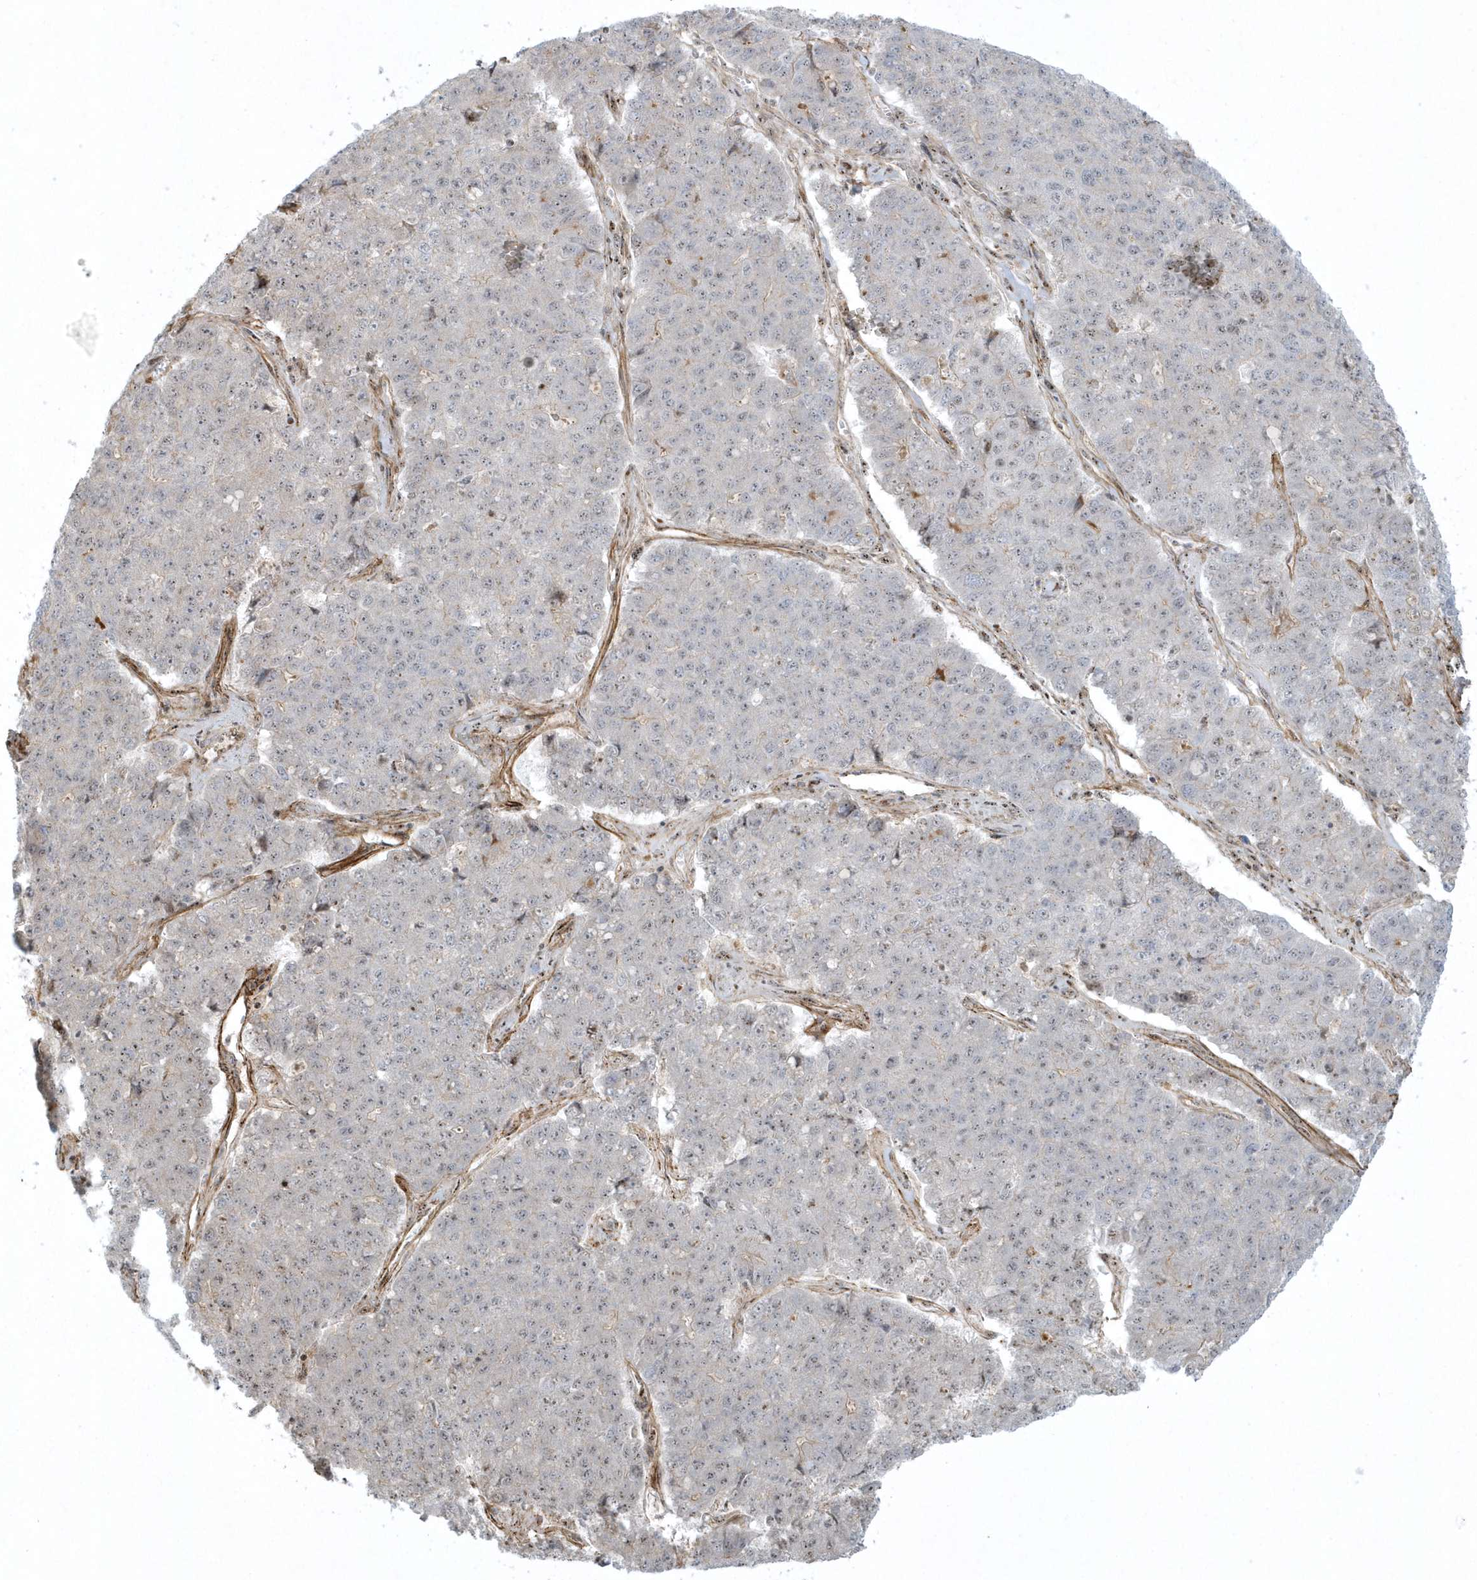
{"staining": {"intensity": "negative", "quantity": "none", "location": "none"}, "tissue": "pancreatic cancer", "cell_type": "Tumor cells", "image_type": "cancer", "snomed": [{"axis": "morphology", "description": "Adenocarcinoma, NOS"}, {"axis": "topography", "description": "Pancreas"}], "caption": "High power microscopy micrograph of an IHC photomicrograph of pancreatic cancer (adenocarcinoma), revealing no significant staining in tumor cells.", "gene": "MASP2", "patient": {"sex": "male", "age": 50}}